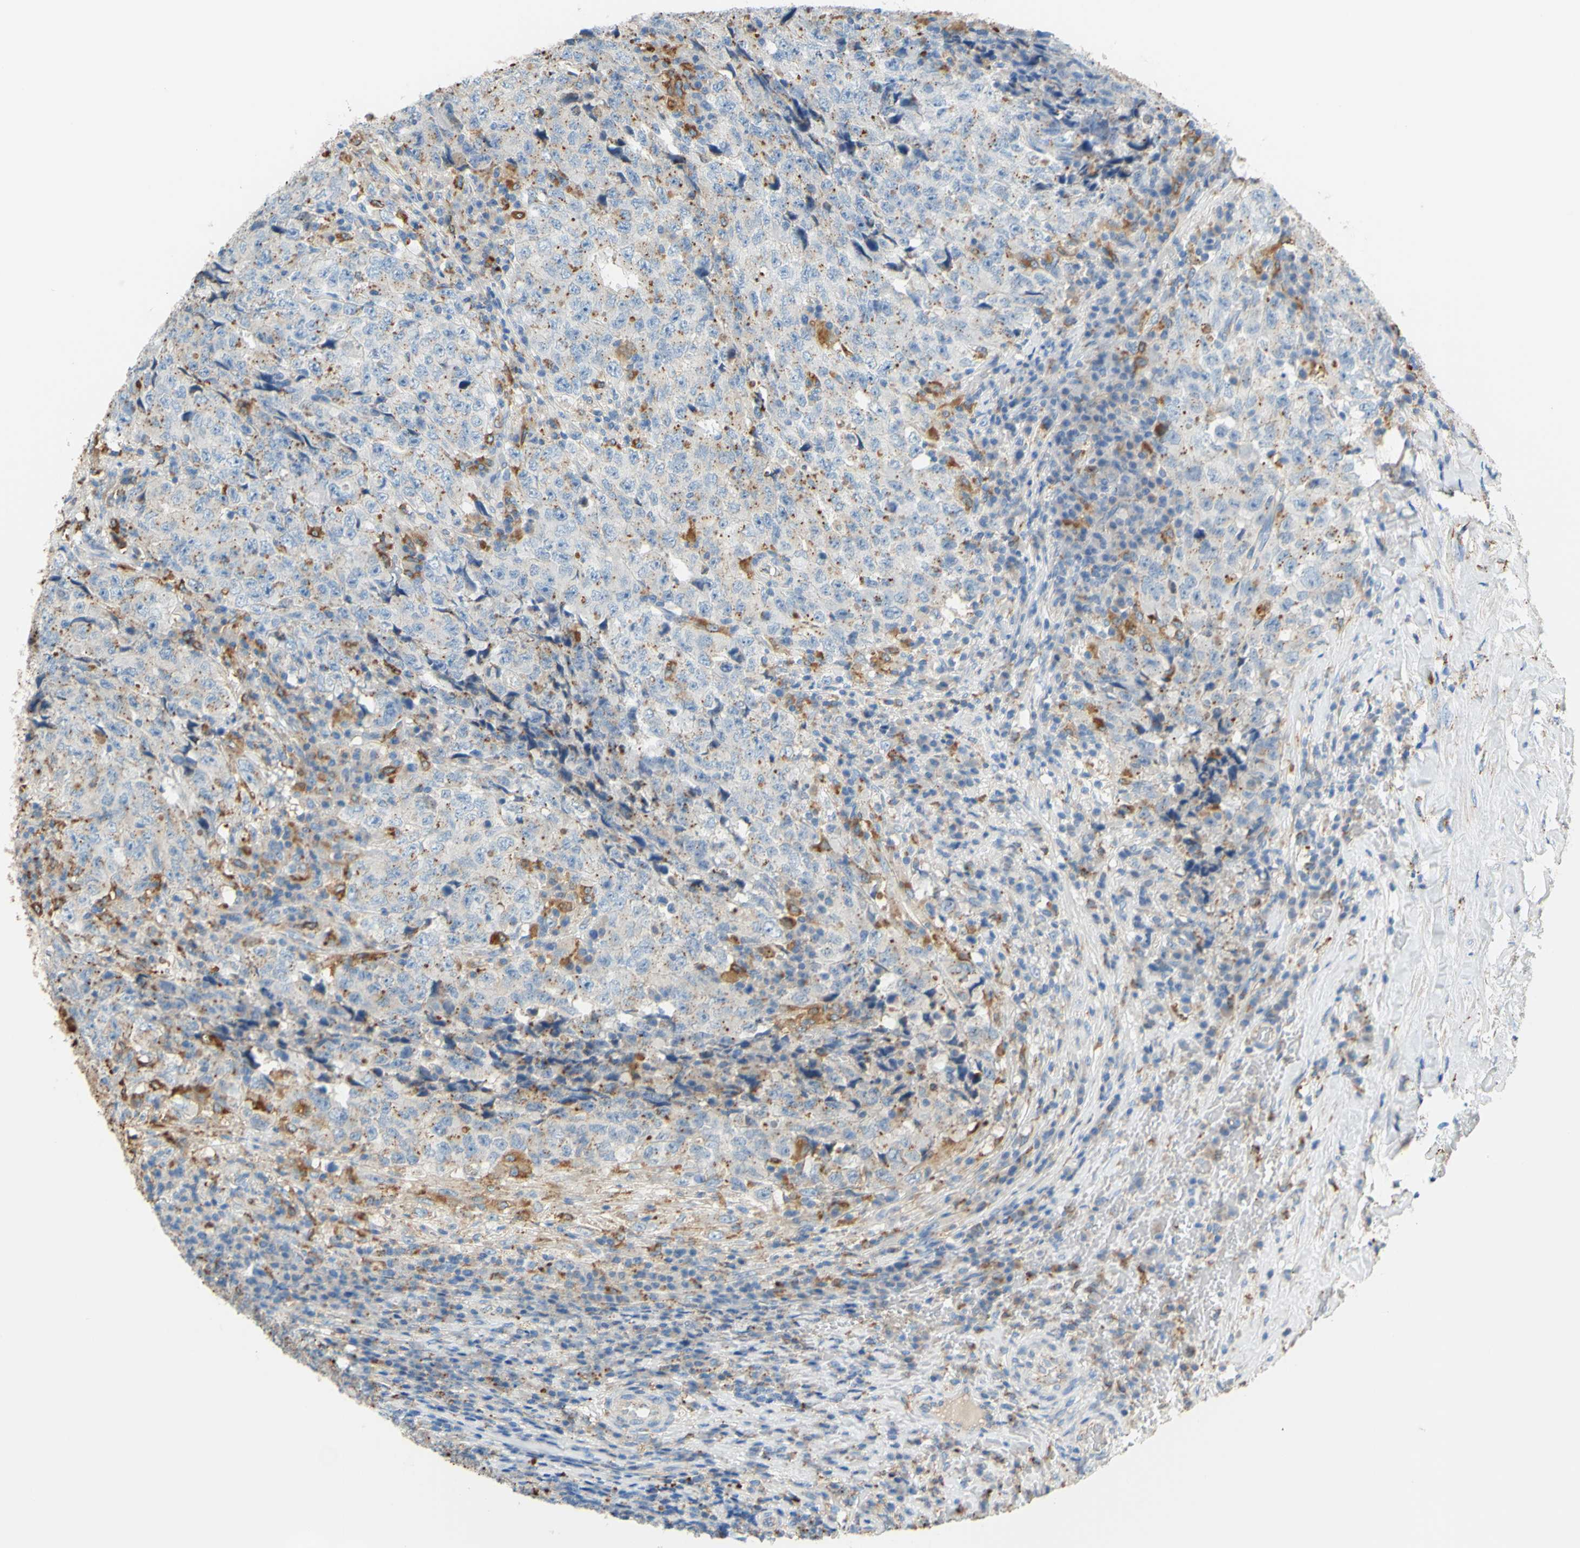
{"staining": {"intensity": "weak", "quantity": "25%-75%", "location": "cytoplasmic/membranous"}, "tissue": "testis cancer", "cell_type": "Tumor cells", "image_type": "cancer", "snomed": [{"axis": "morphology", "description": "Necrosis, NOS"}, {"axis": "morphology", "description": "Carcinoma, Embryonal, NOS"}, {"axis": "topography", "description": "Testis"}], "caption": "The photomicrograph reveals a brown stain indicating the presence of a protein in the cytoplasmic/membranous of tumor cells in testis cancer.", "gene": "CTSD", "patient": {"sex": "male", "age": 19}}